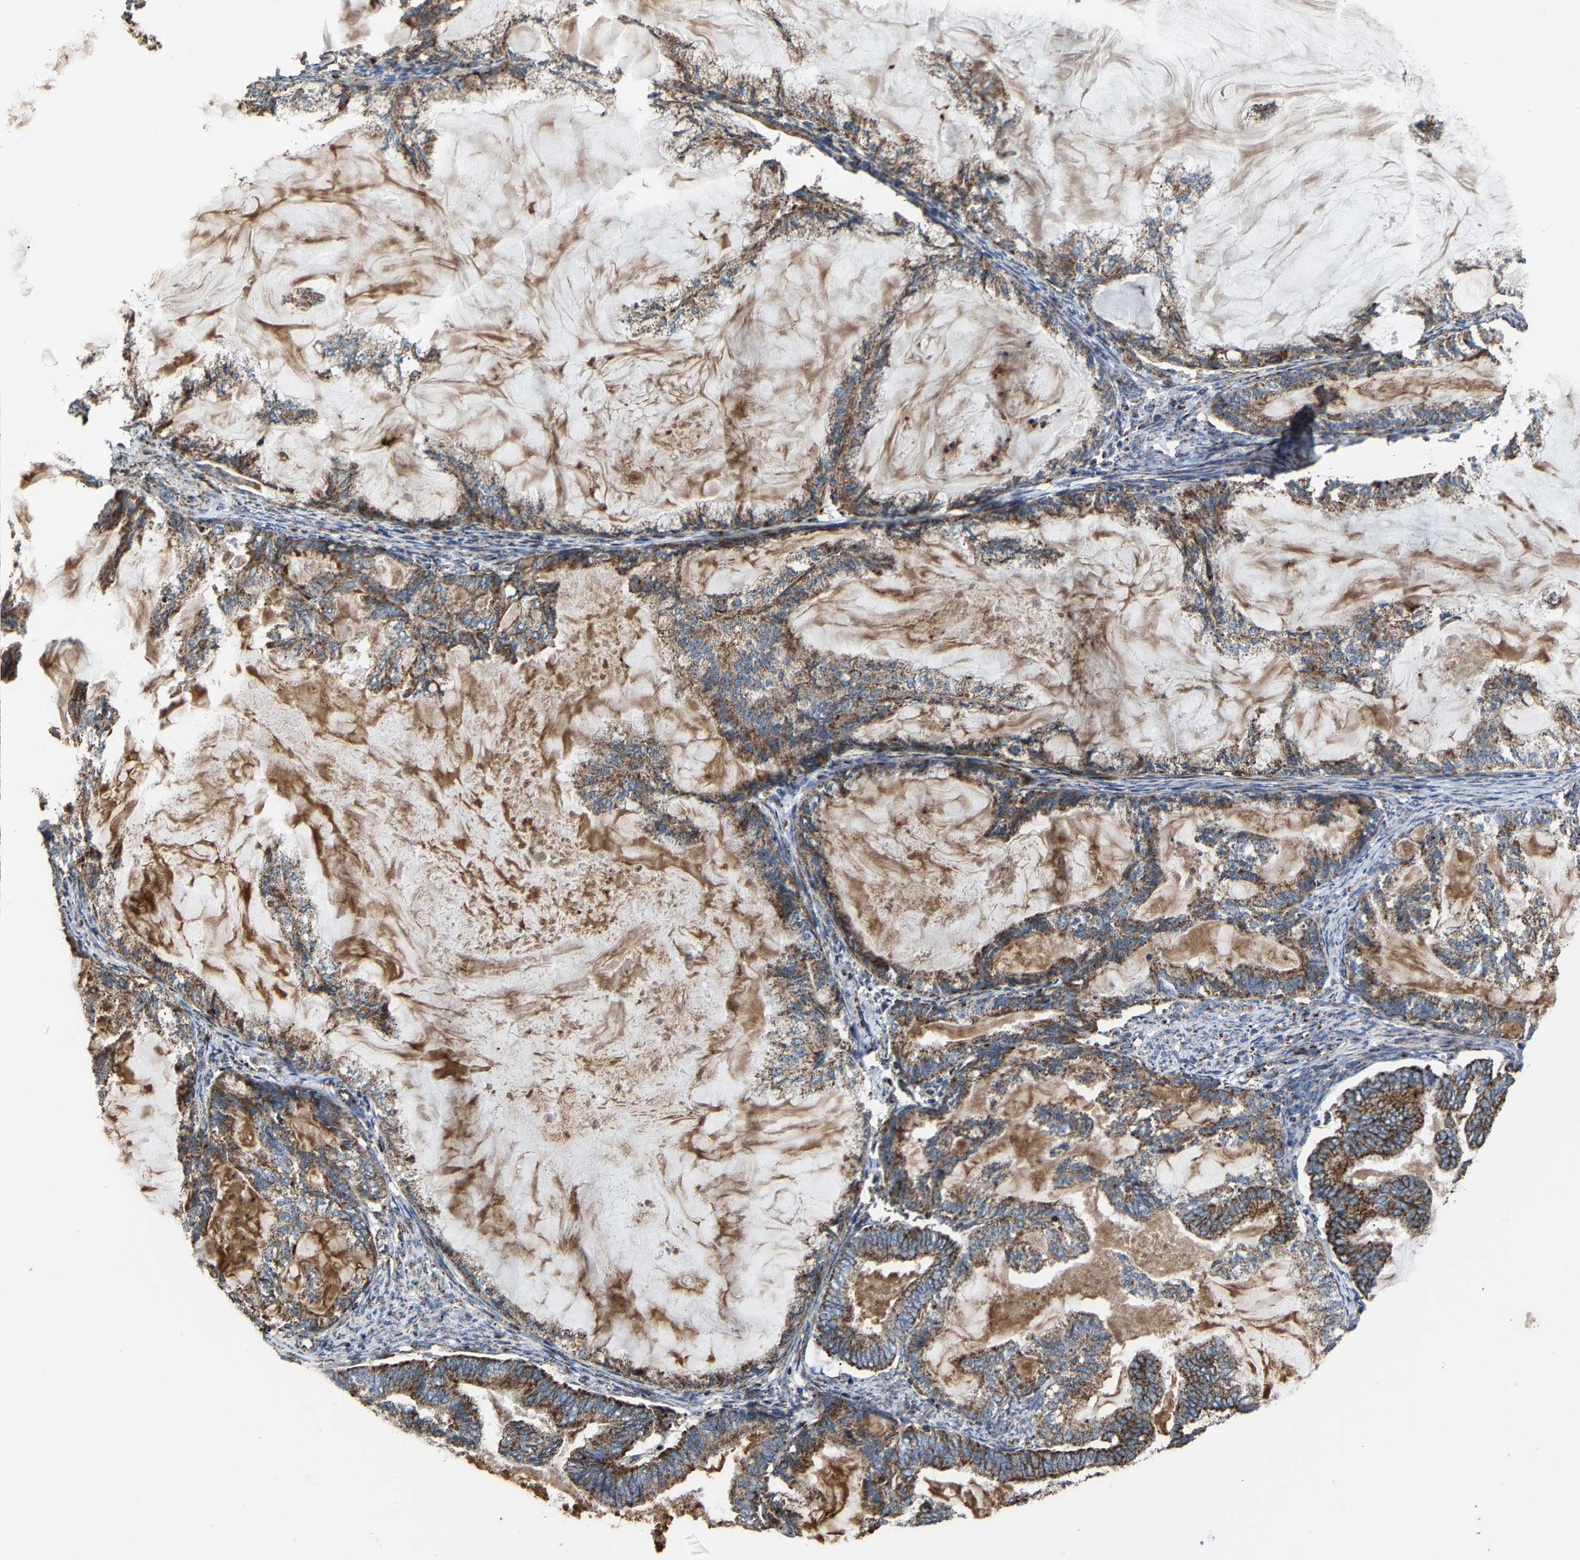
{"staining": {"intensity": "moderate", "quantity": ">75%", "location": "cytoplasmic/membranous"}, "tissue": "endometrial cancer", "cell_type": "Tumor cells", "image_type": "cancer", "snomed": [{"axis": "morphology", "description": "Adenocarcinoma, NOS"}, {"axis": "topography", "description": "Endometrium"}], "caption": "A photomicrograph of human endometrial cancer (adenocarcinoma) stained for a protein demonstrates moderate cytoplasmic/membranous brown staining in tumor cells. Nuclei are stained in blue.", "gene": "NDUFV3", "patient": {"sex": "female", "age": 86}}